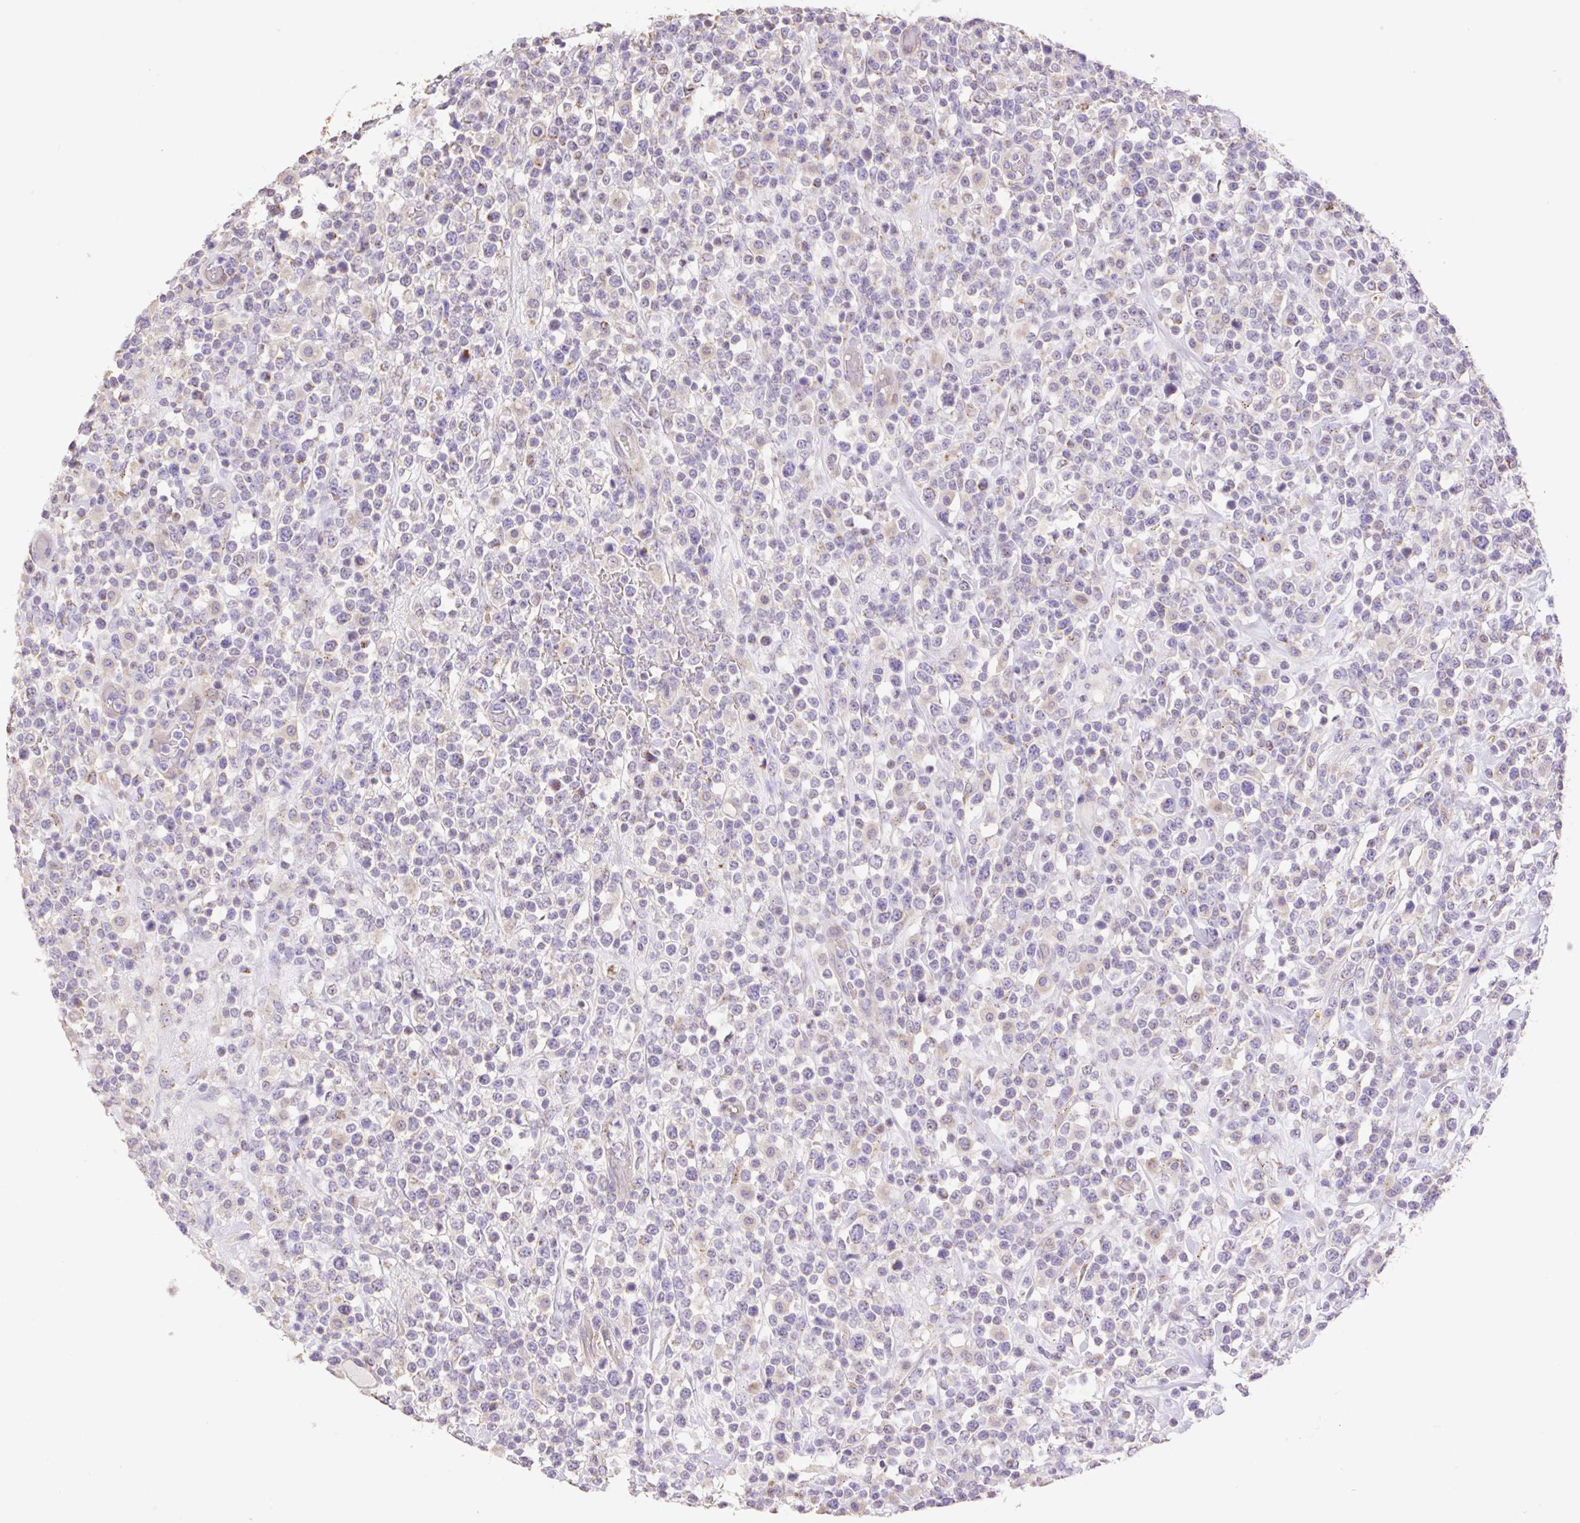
{"staining": {"intensity": "negative", "quantity": "none", "location": "none"}, "tissue": "lymphoma", "cell_type": "Tumor cells", "image_type": "cancer", "snomed": [{"axis": "morphology", "description": "Malignant lymphoma, non-Hodgkin's type, High grade"}, {"axis": "topography", "description": "Colon"}], "caption": "Lymphoma was stained to show a protein in brown. There is no significant staining in tumor cells.", "gene": "COPZ2", "patient": {"sex": "female", "age": 53}}